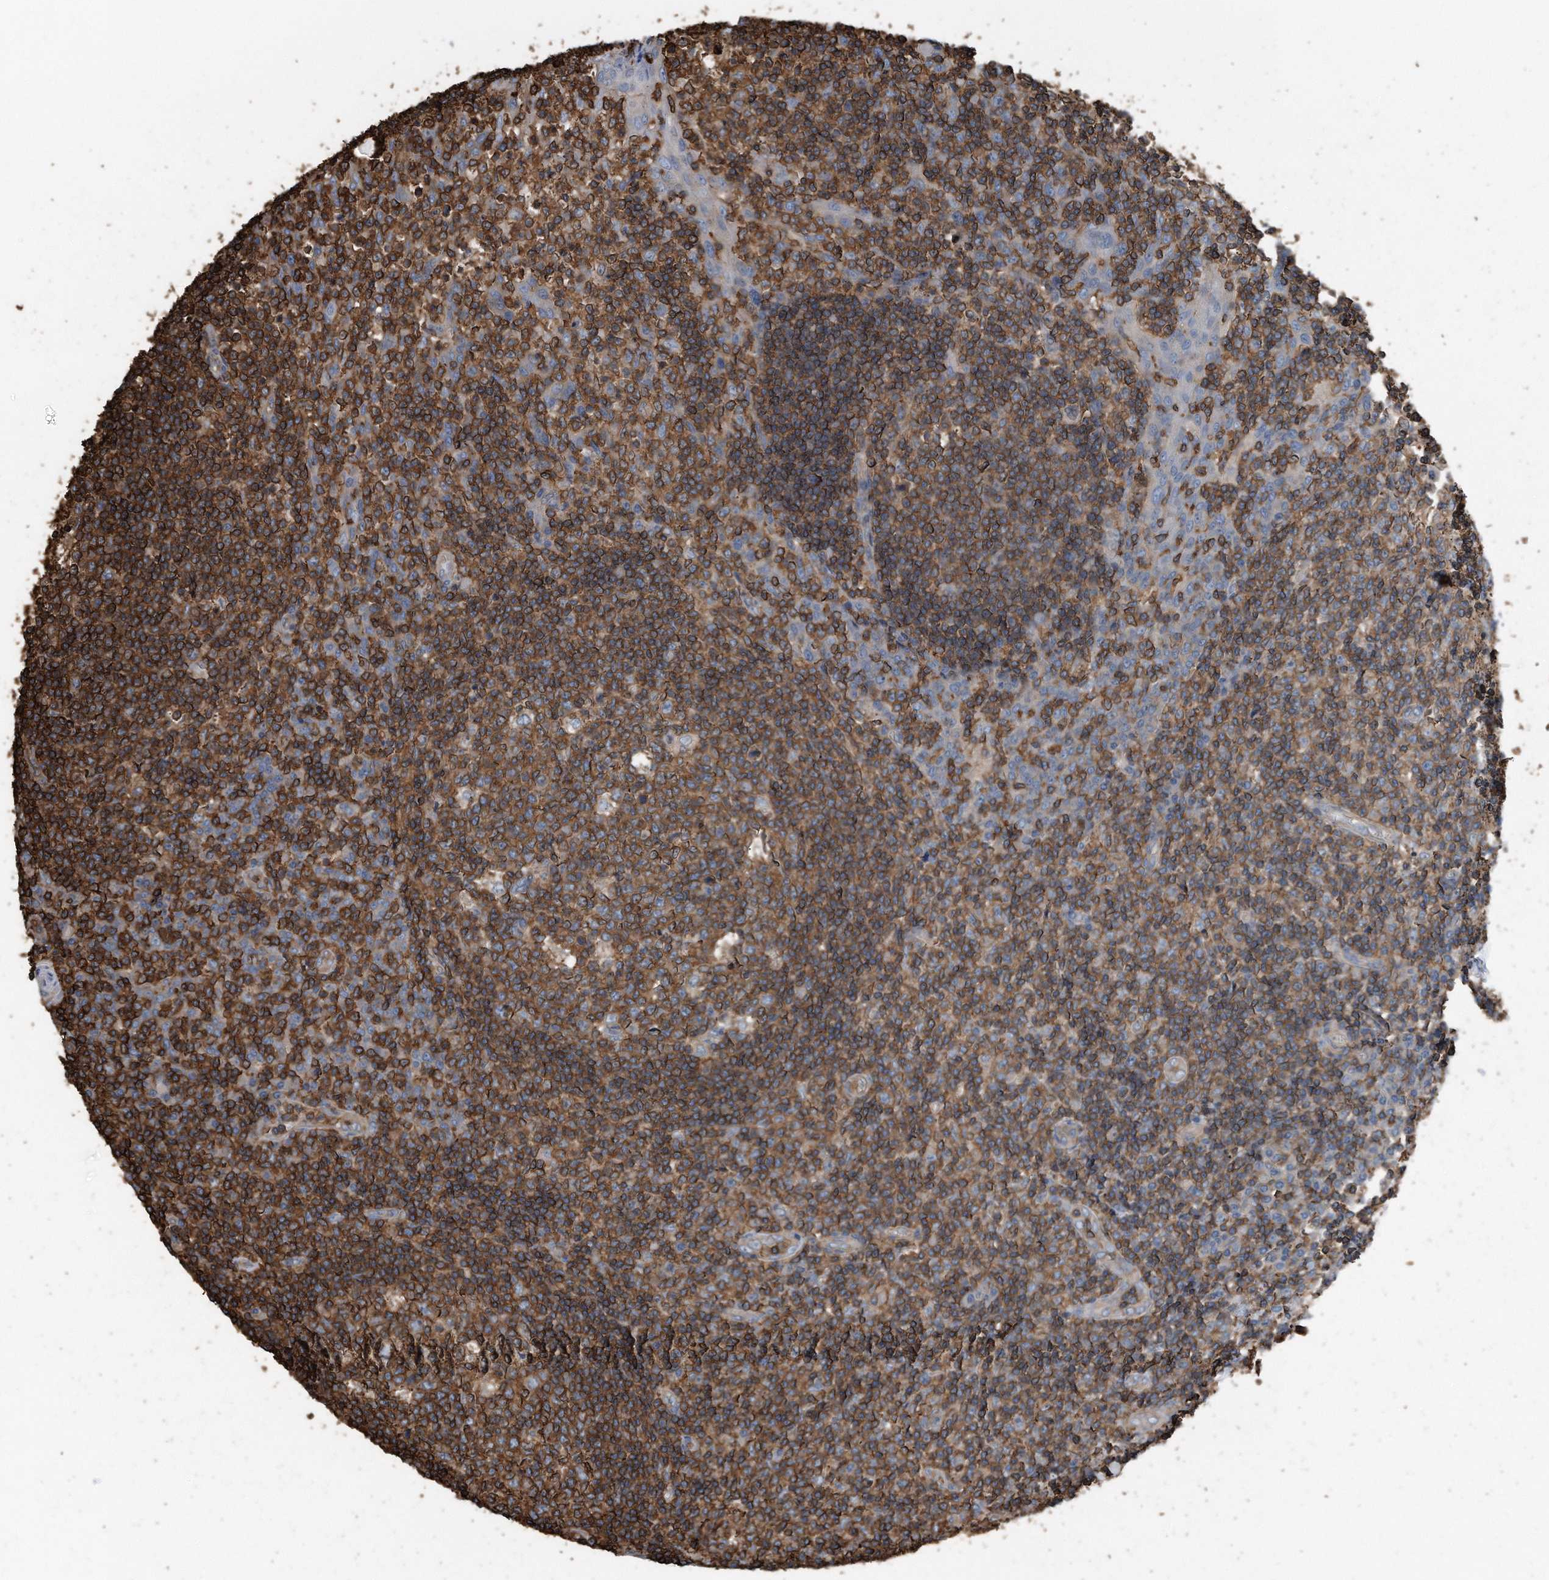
{"staining": {"intensity": "strong", "quantity": ">75%", "location": "cytoplasmic/membranous"}, "tissue": "tonsil", "cell_type": "Germinal center cells", "image_type": "normal", "snomed": [{"axis": "morphology", "description": "Normal tissue, NOS"}, {"axis": "topography", "description": "Tonsil"}], "caption": "Immunohistochemical staining of unremarkable tonsil displays high levels of strong cytoplasmic/membranous expression in about >75% of germinal center cells.", "gene": "RSPO3", "patient": {"sex": "female", "age": 19}}